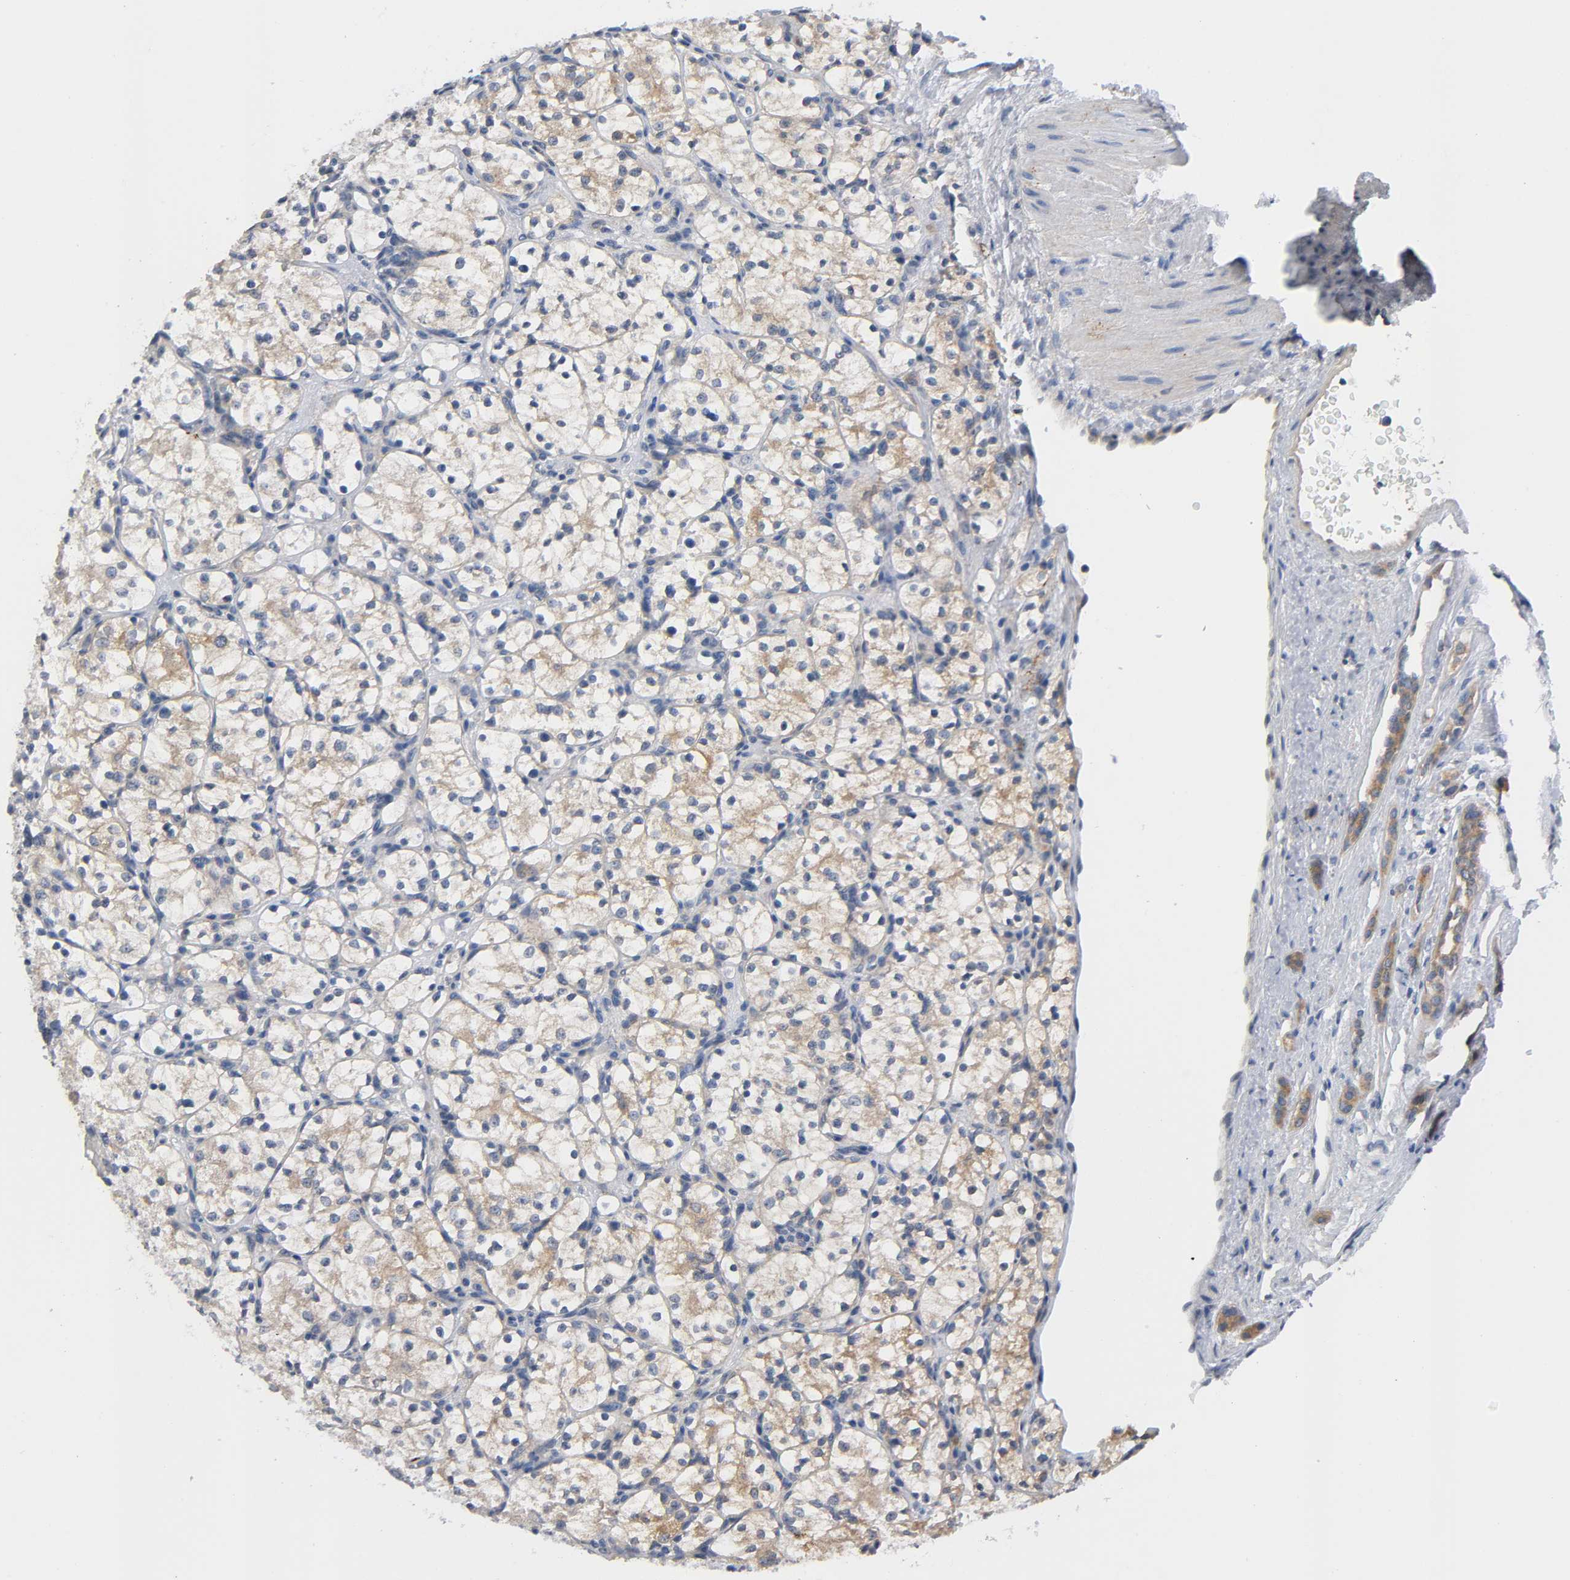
{"staining": {"intensity": "moderate", "quantity": ">75%", "location": "cytoplasmic/membranous"}, "tissue": "renal cancer", "cell_type": "Tumor cells", "image_type": "cancer", "snomed": [{"axis": "morphology", "description": "Adenocarcinoma, NOS"}, {"axis": "topography", "description": "Kidney"}], "caption": "There is medium levels of moderate cytoplasmic/membranous expression in tumor cells of adenocarcinoma (renal), as demonstrated by immunohistochemical staining (brown color).", "gene": "HDAC6", "patient": {"sex": "female", "age": 60}}